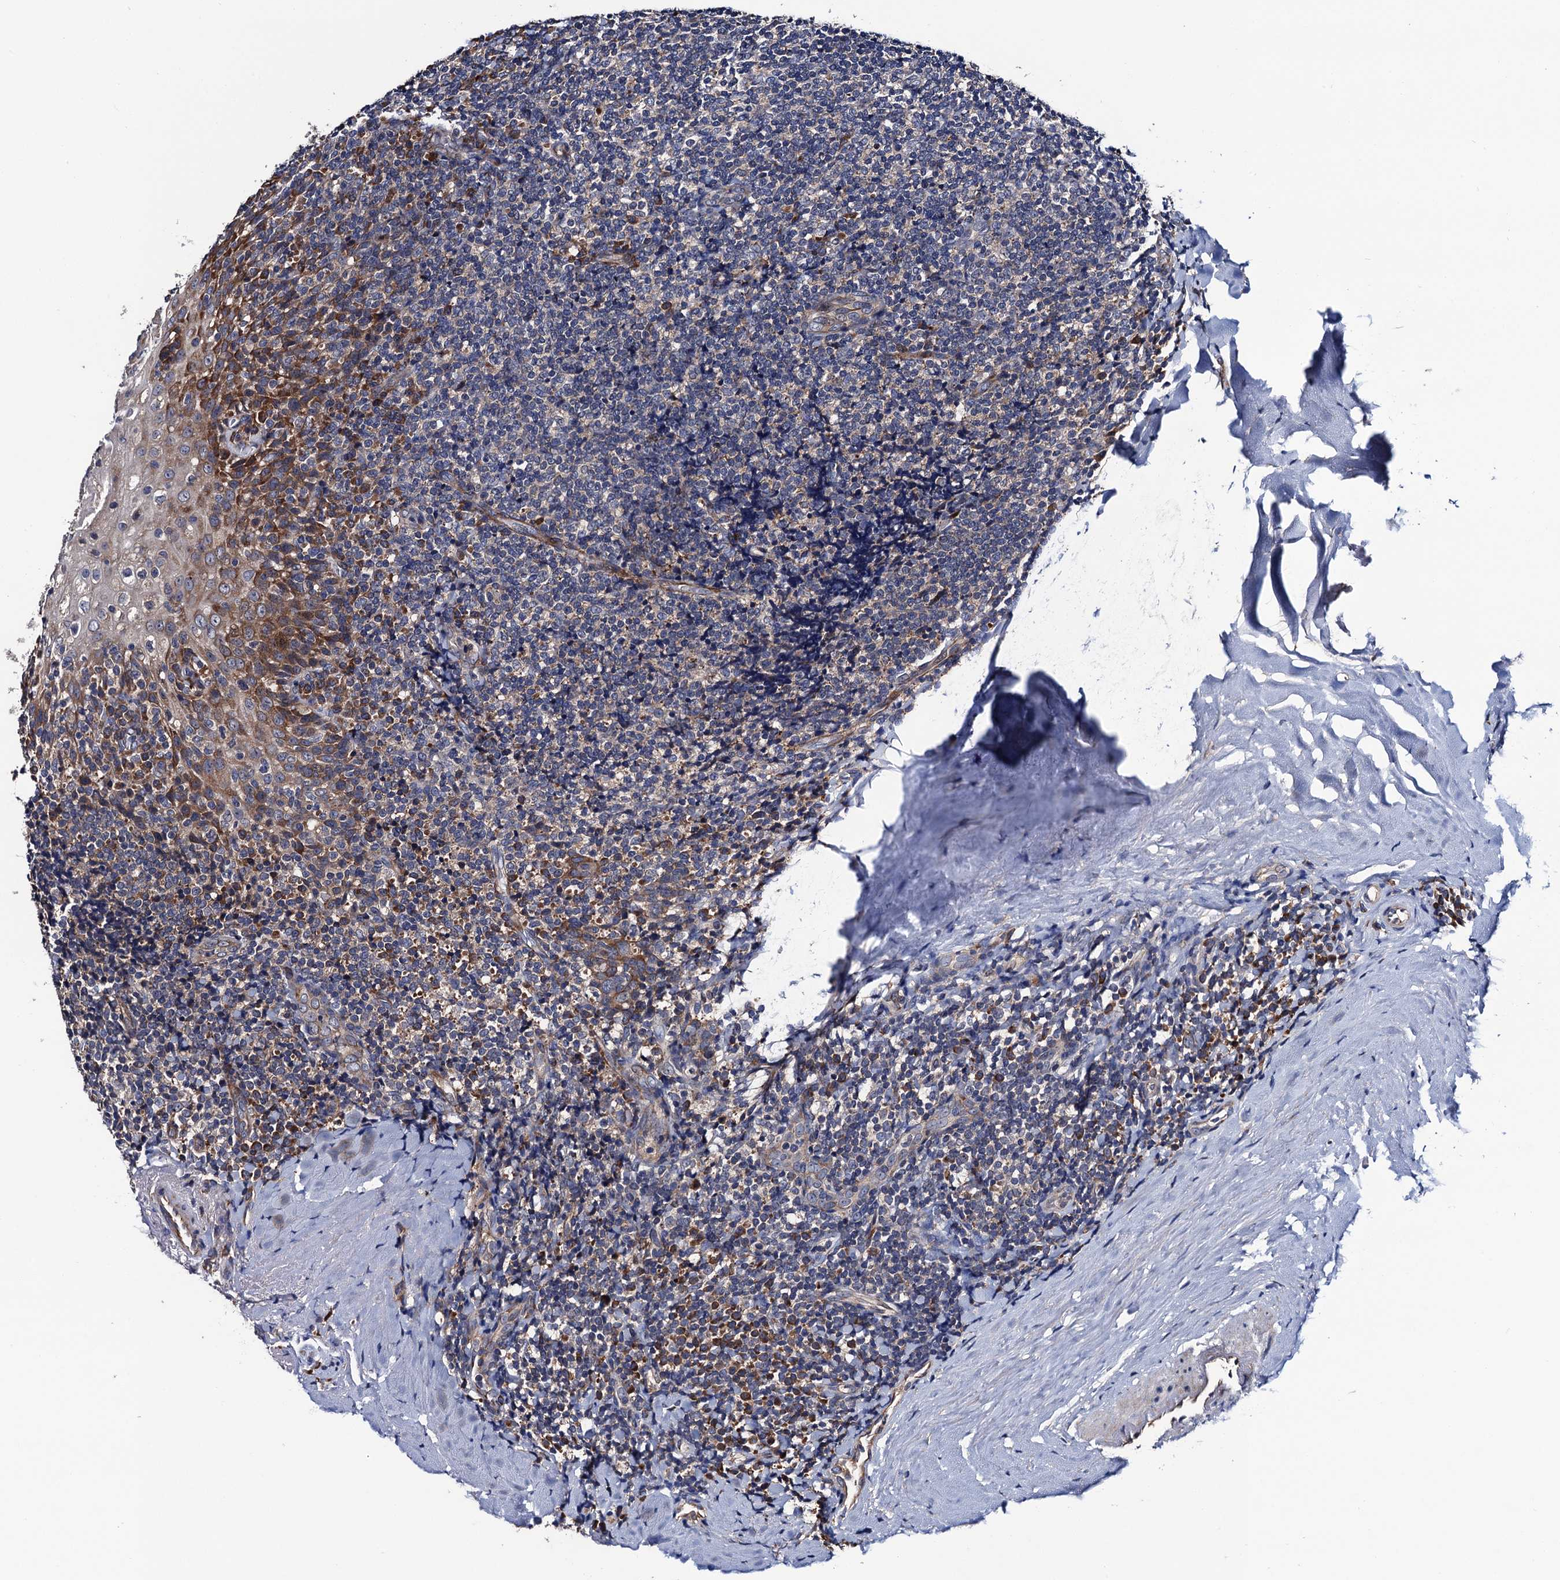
{"staining": {"intensity": "moderate", "quantity": "<25%", "location": "cytoplasmic/membranous"}, "tissue": "tonsil", "cell_type": "Germinal center cells", "image_type": "normal", "snomed": [{"axis": "morphology", "description": "Normal tissue, NOS"}, {"axis": "topography", "description": "Tonsil"}], "caption": "A brown stain shows moderate cytoplasmic/membranous positivity of a protein in germinal center cells of benign human tonsil. (DAB (3,3'-diaminobenzidine) IHC with brightfield microscopy, high magnification).", "gene": "TRMT112", "patient": {"sex": "male", "age": 37}}